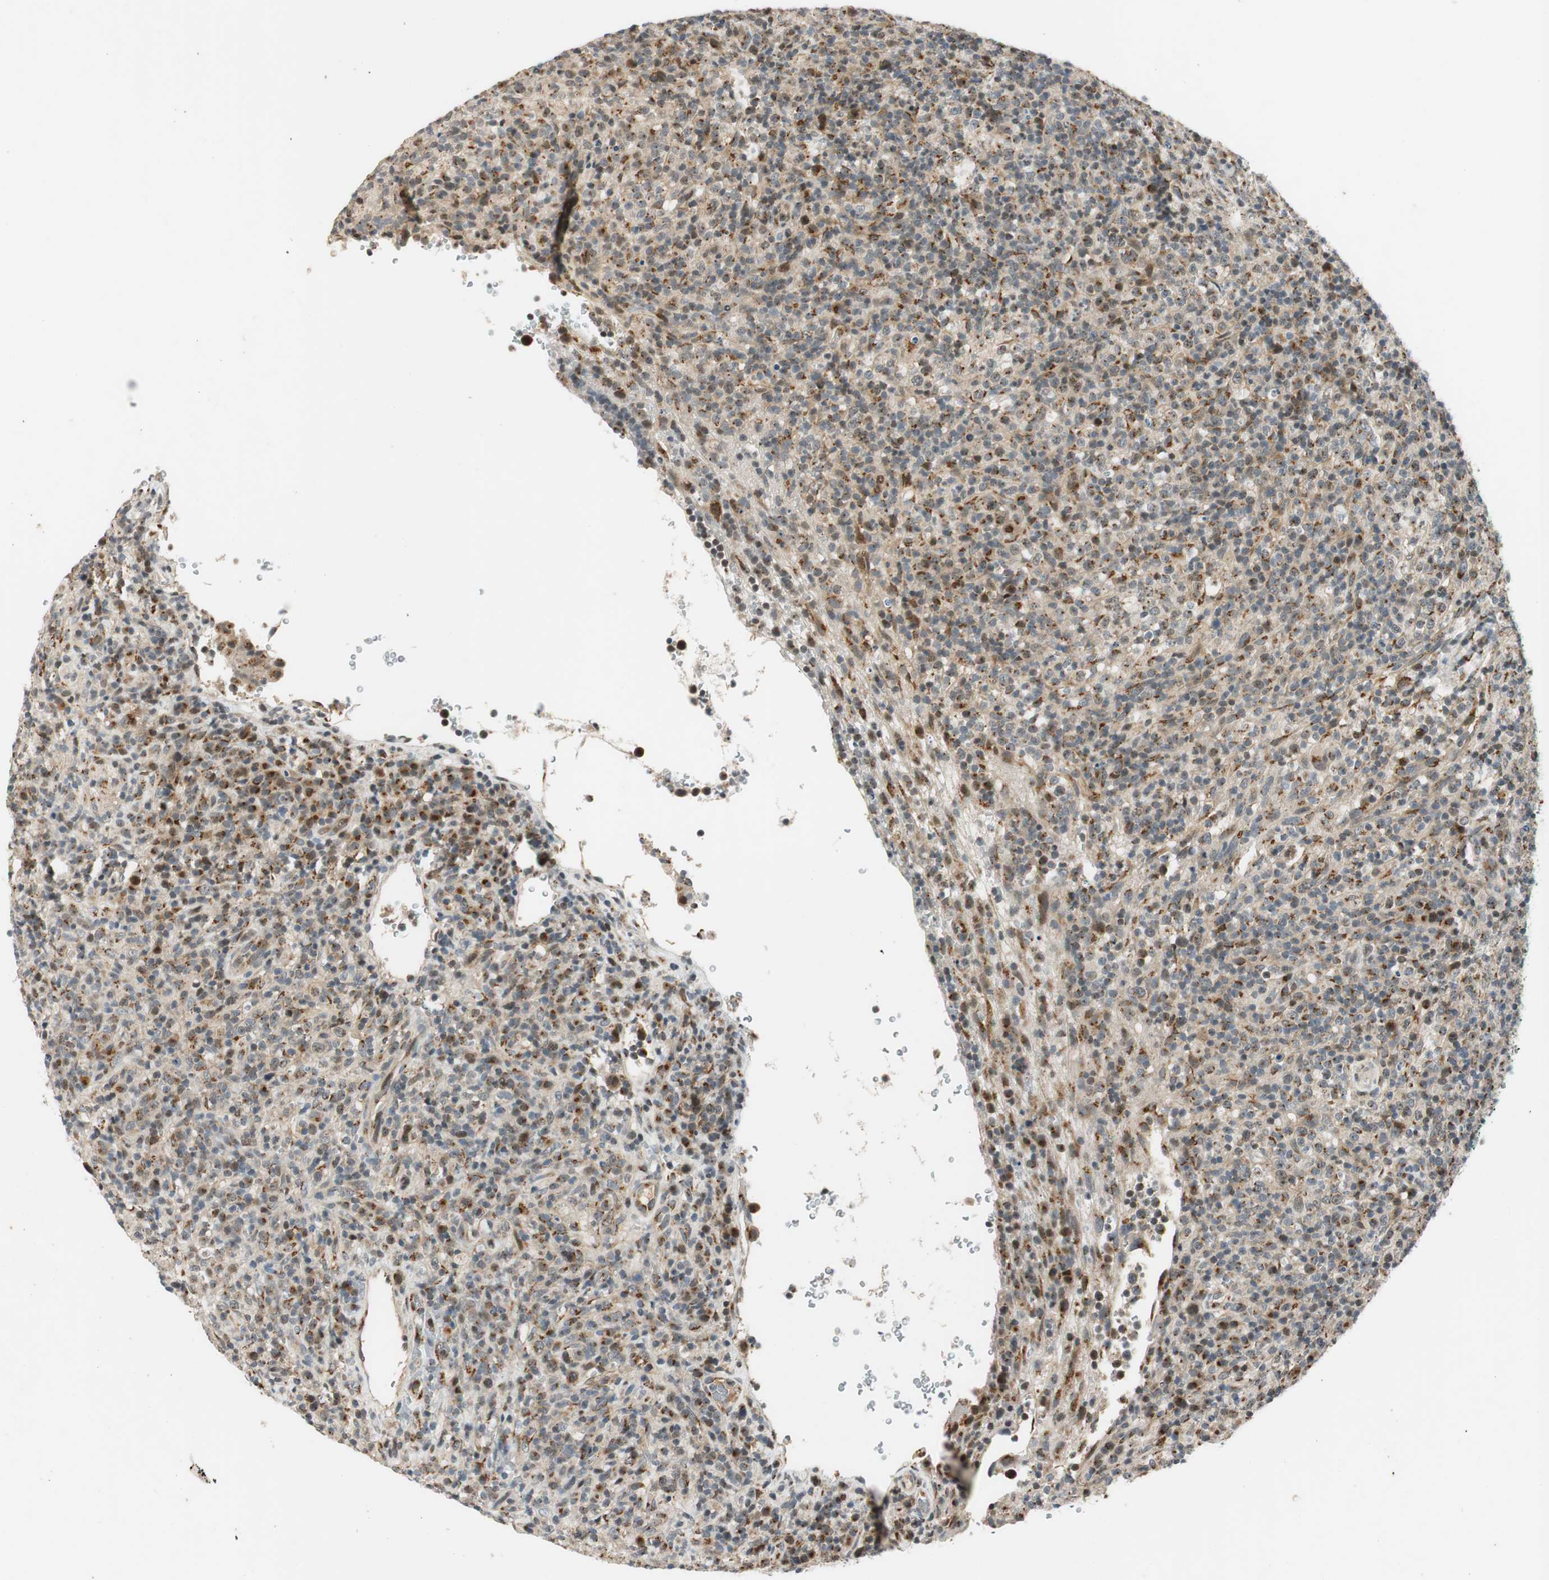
{"staining": {"intensity": "weak", "quantity": "25%-75%", "location": "cytoplasmic/membranous"}, "tissue": "lymphoma", "cell_type": "Tumor cells", "image_type": "cancer", "snomed": [{"axis": "morphology", "description": "Malignant lymphoma, non-Hodgkin's type, High grade"}, {"axis": "topography", "description": "Lymph node"}], "caption": "Approximately 25%-75% of tumor cells in lymphoma reveal weak cytoplasmic/membranous protein positivity as visualized by brown immunohistochemical staining.", "gene": "NEO1", "patient": {"sex": "female", "age": 76}}